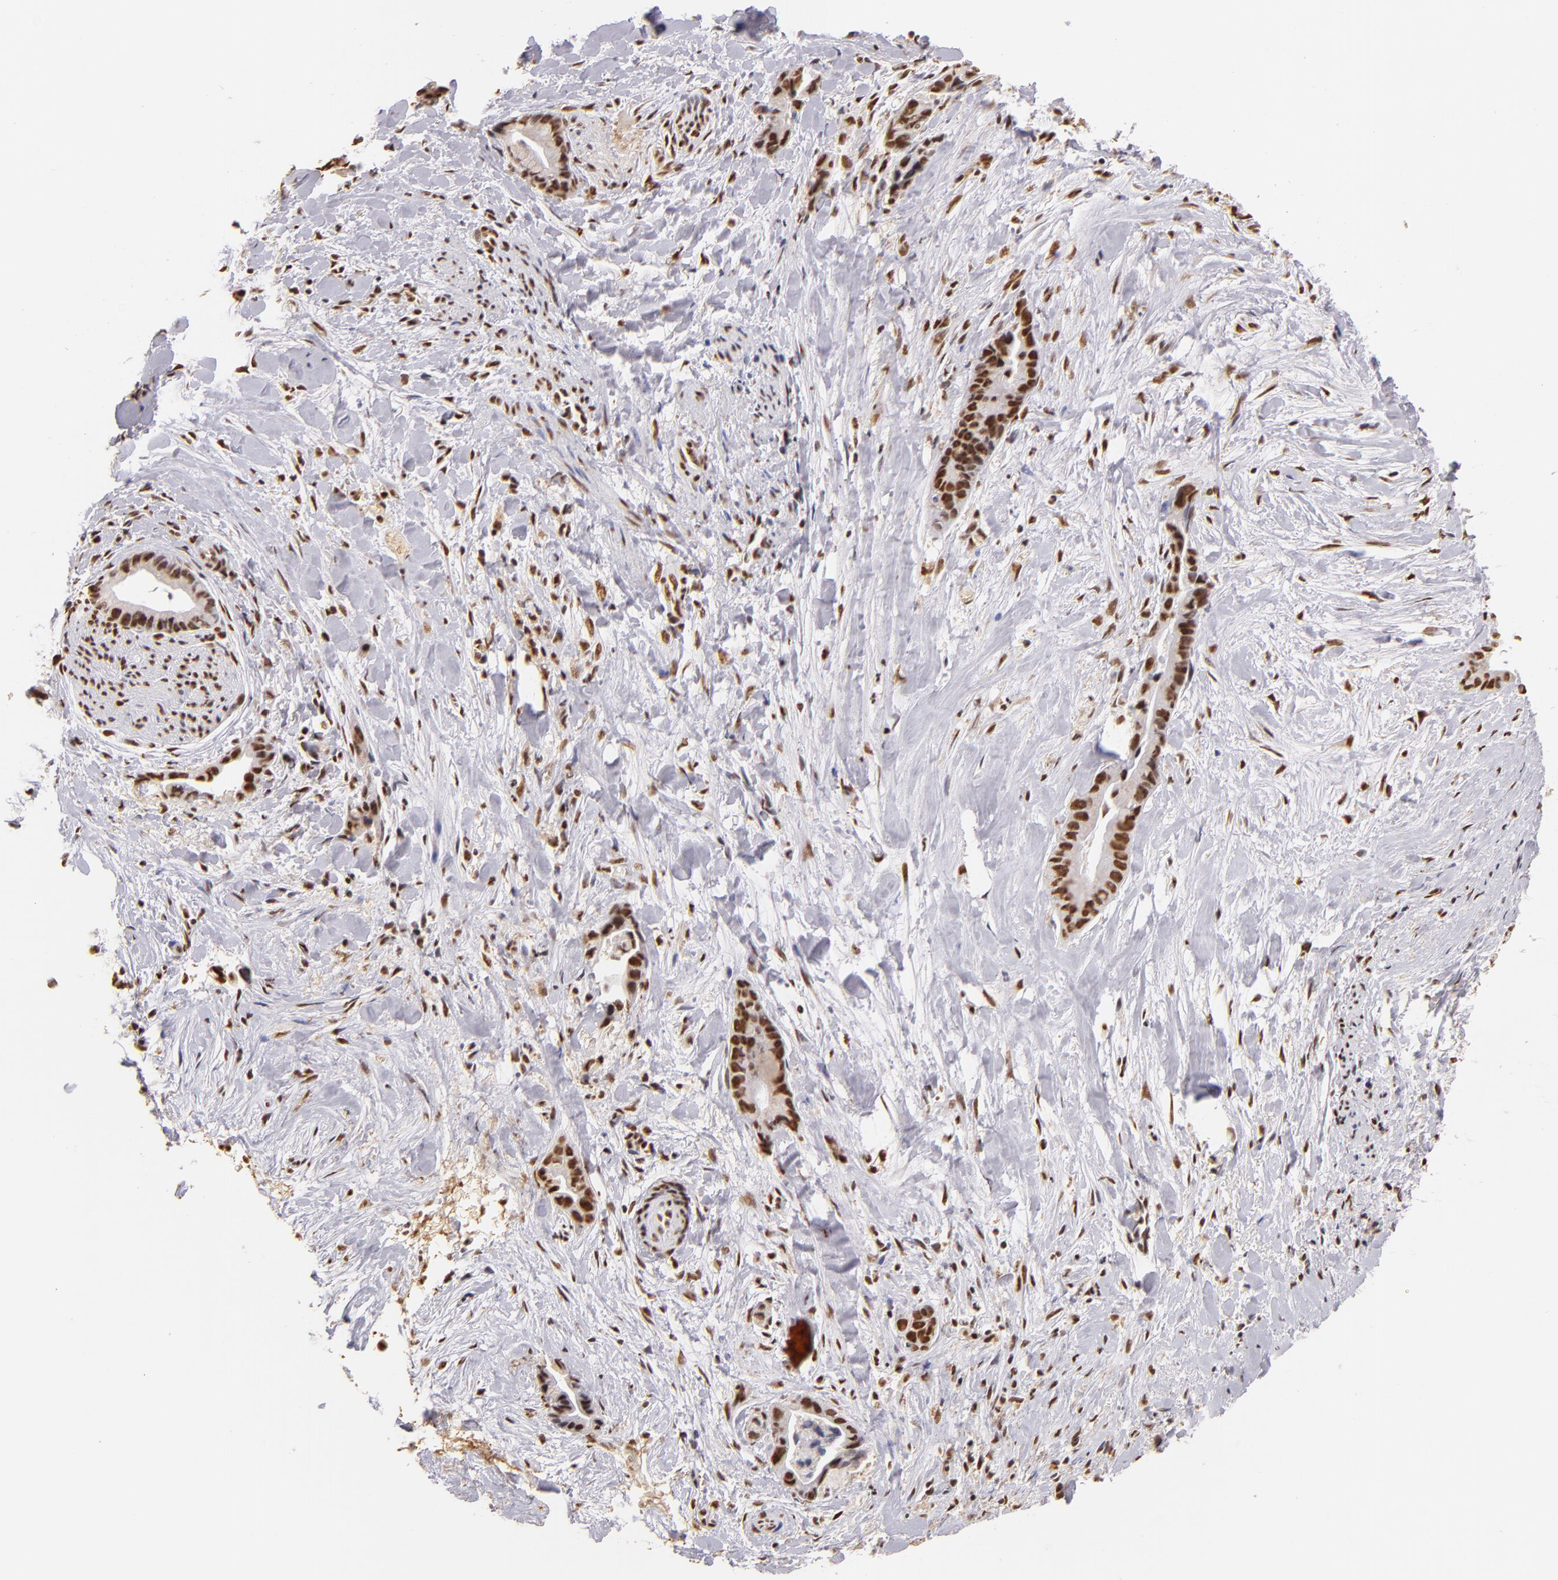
{"staining": {"intensity": "moderate", "quantity": ">75%", "location": "nuclear"}, "tissue": "liver cancer", "cell_type": "Tumor cells", "image_type": "cancer", "snomed": [{"axis": "morphology", "description": "Cholangiocarcinoma"}, {"axis": "topography", "description": "Liver"}], "caption": "IHC of human liver cancer (cholangiocarcinoma) shows medium levels of moderate nuclear staining in approximately >75% of tumor cells.", "gene": "SP1", "patient": {"sex": "female", "age": 55}}